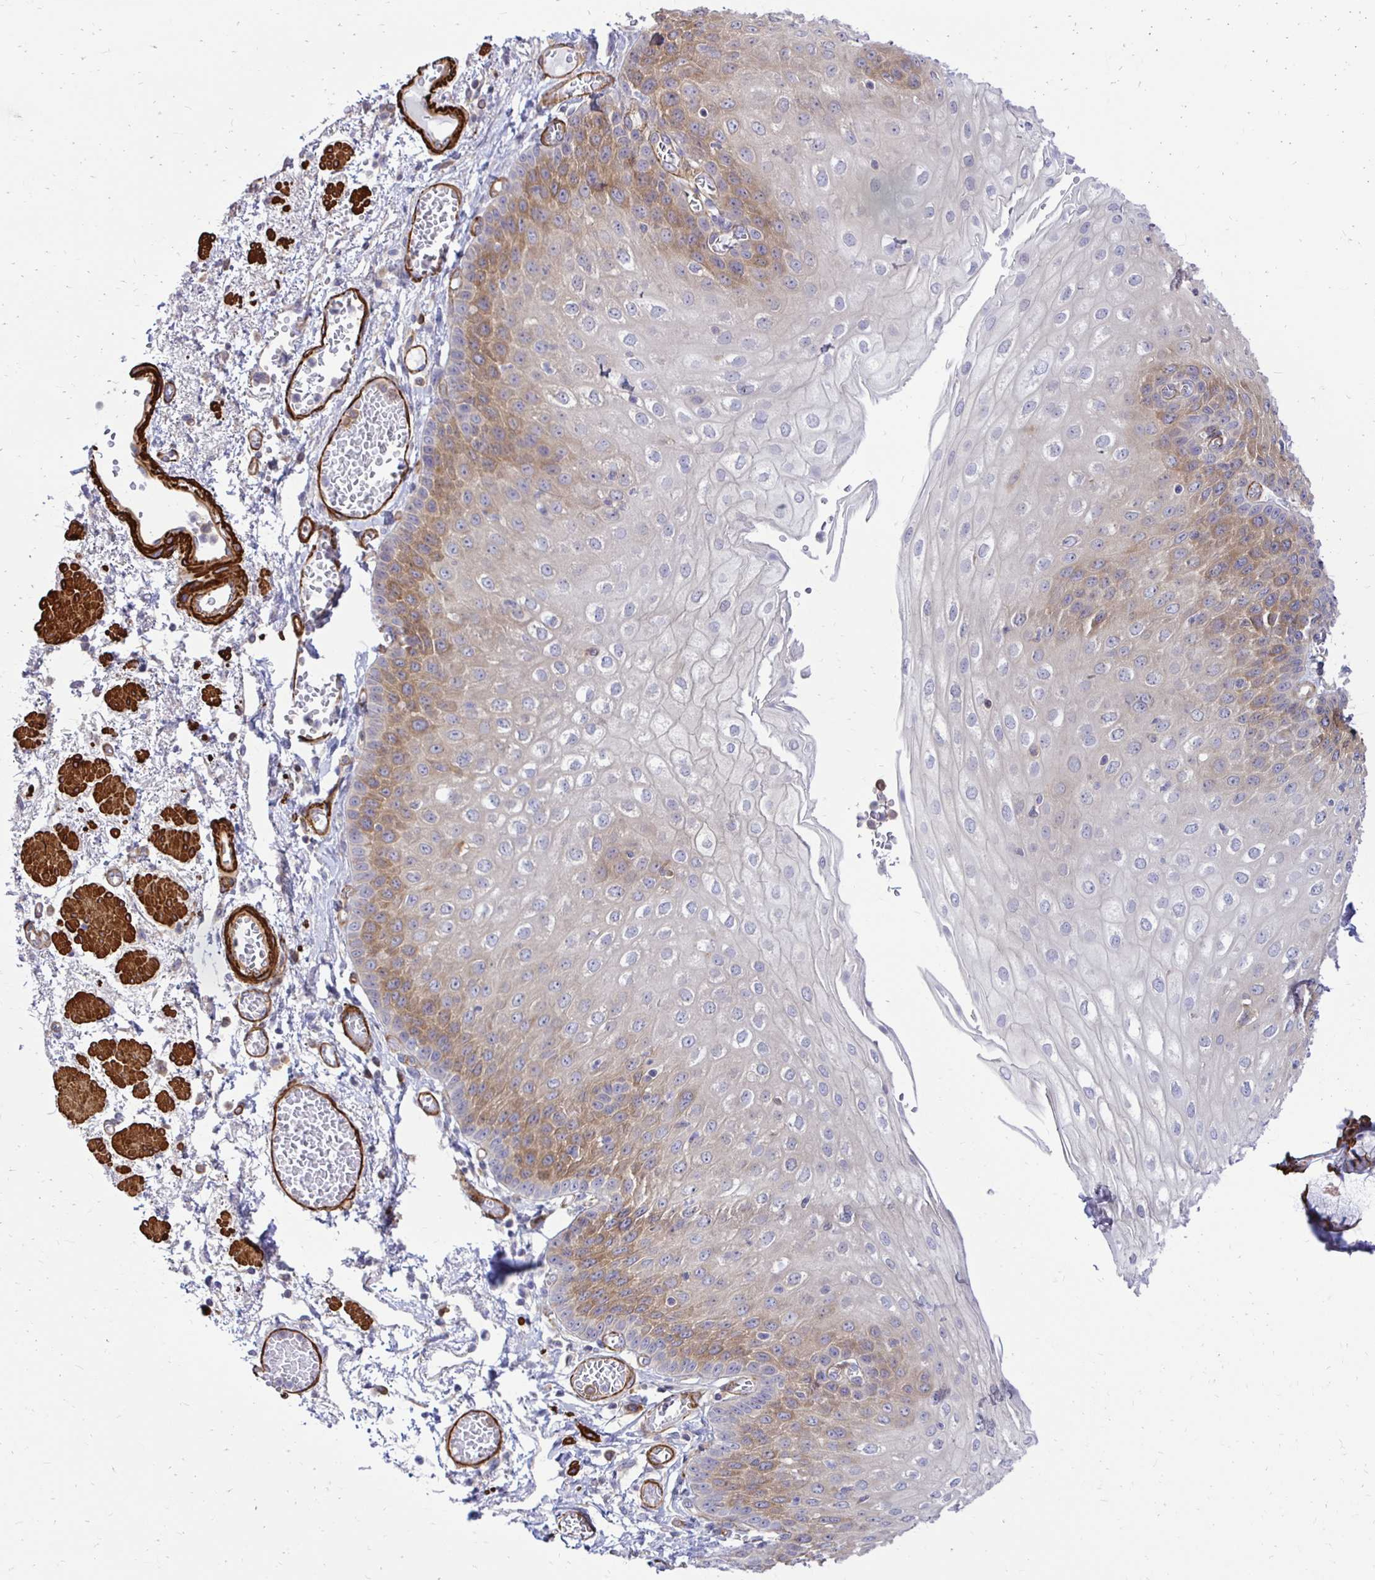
{"staining": {"intensity": "moderate", "quantity": "25%-75%", "location": "cytoplasmic/membranous"}, "tissue": "esophagus", "cell_type": "Squamous epithelial cells", "image_type": "normal", "snomed": [{"axis": "morphology", "description": "Normal tissue, NOS"}, {"axis": "morphology", "description": "Adenocarcinoma, NOS"}, {"axis": "topography", "description": "Esophagus"}], "caption": "A medium amount of moderate cytoplasmic/membranous expression is appreciated in about 25%-75% of squamous epithelial cells in normal esophagus.", "gene": "CTPS1", "patient": {"sex": "male", "age": 81}}